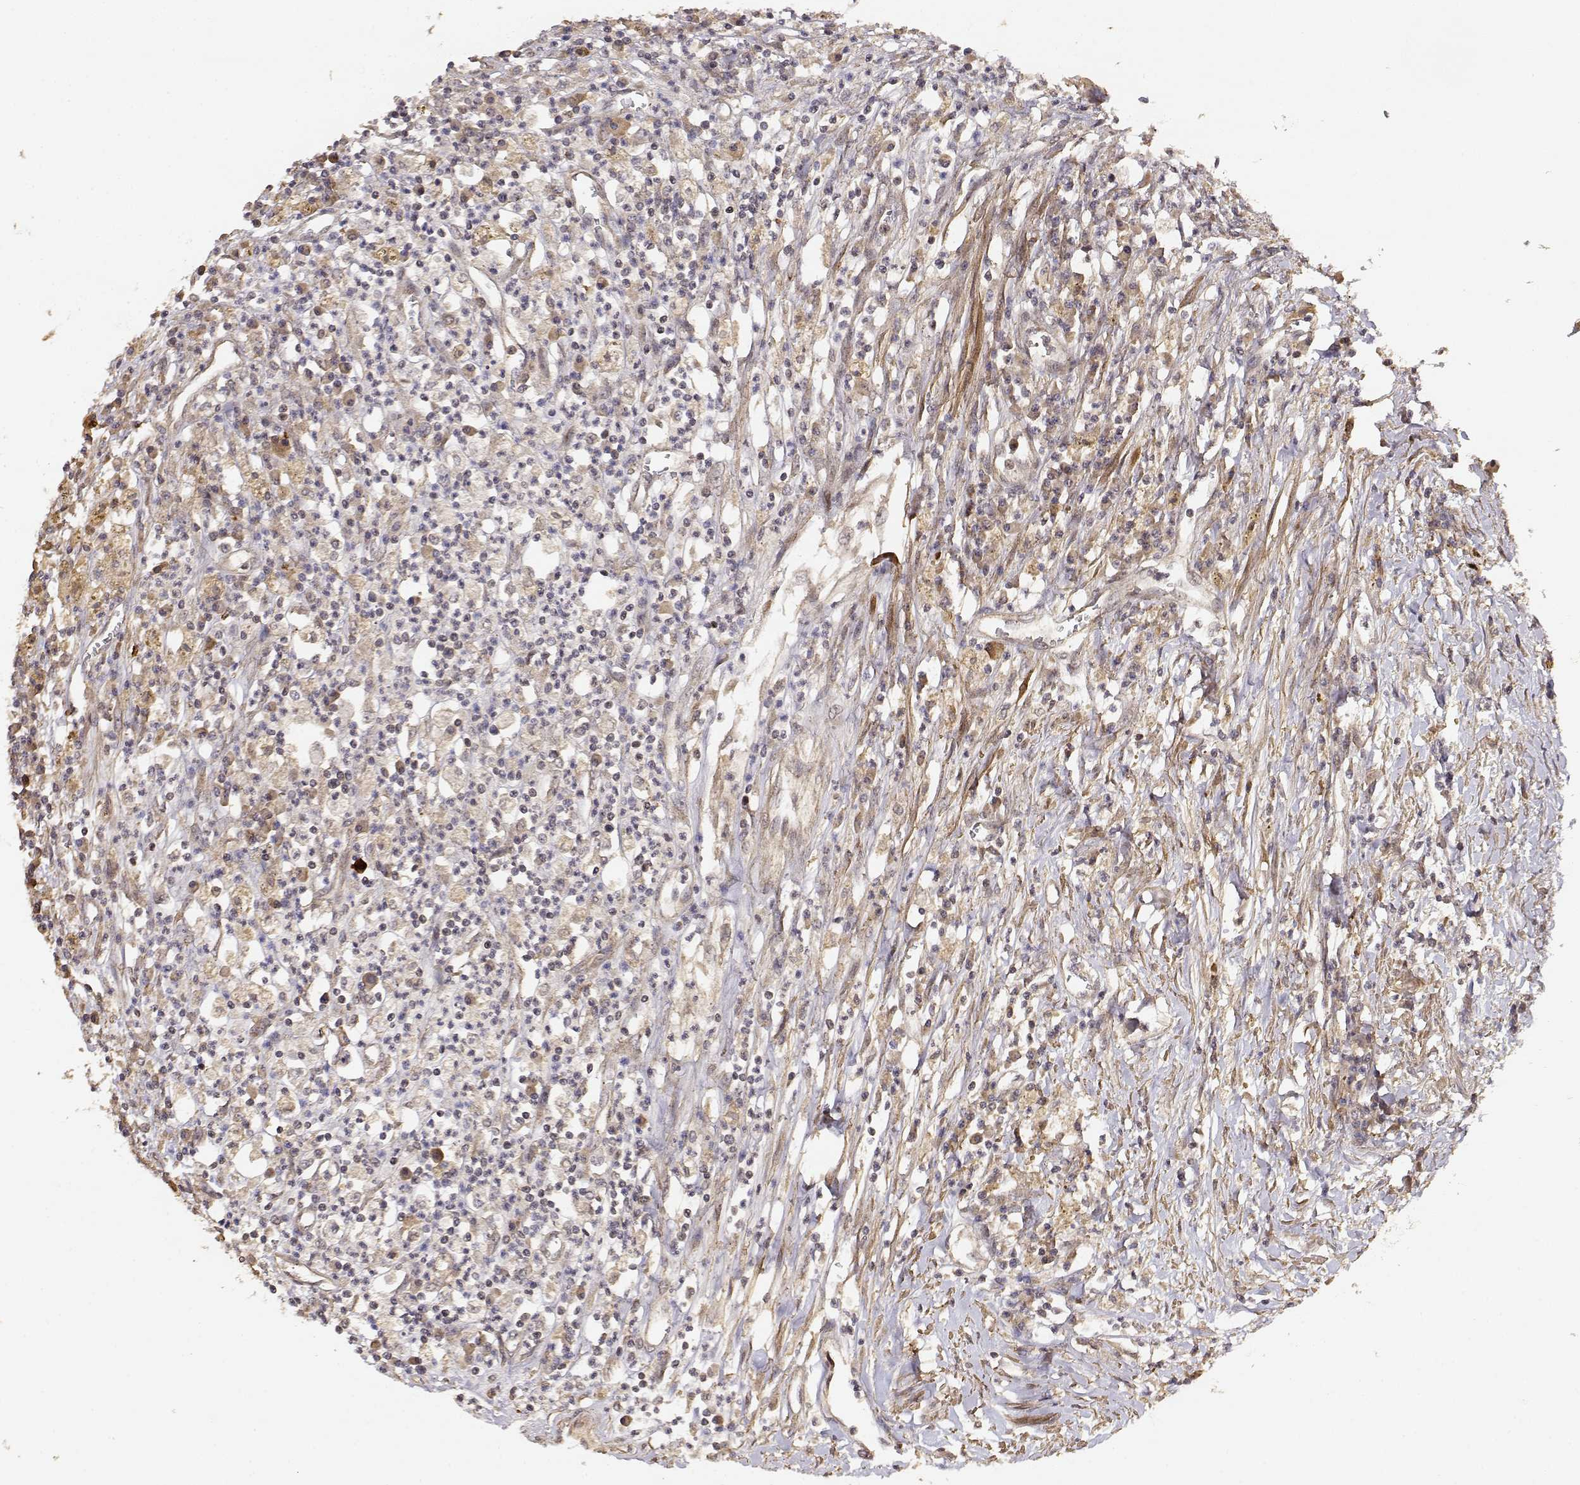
{"staining": {"intensity": "weak", "quantity": ">75%", "location": "cytoplasmic/membranous"}, "tissue": "colorectal cancer", "cell_type": "Tumor cells", "image_type": "cancer", "snomed": [{"axis": "morphology", "description": "Adenocarcinoma, NOS"}, {"axis": "topography", "description": "Rectum"}], "caption": "A high-resolution histopathology image shows IHC staining of colorectal cancer (adenocarcinoma), which displays weak cytoplasmic/membranous staining in approximately >75% of tumor cells.", "gene": "PICK1", "patient": {"sex": "male", "age": 54}}